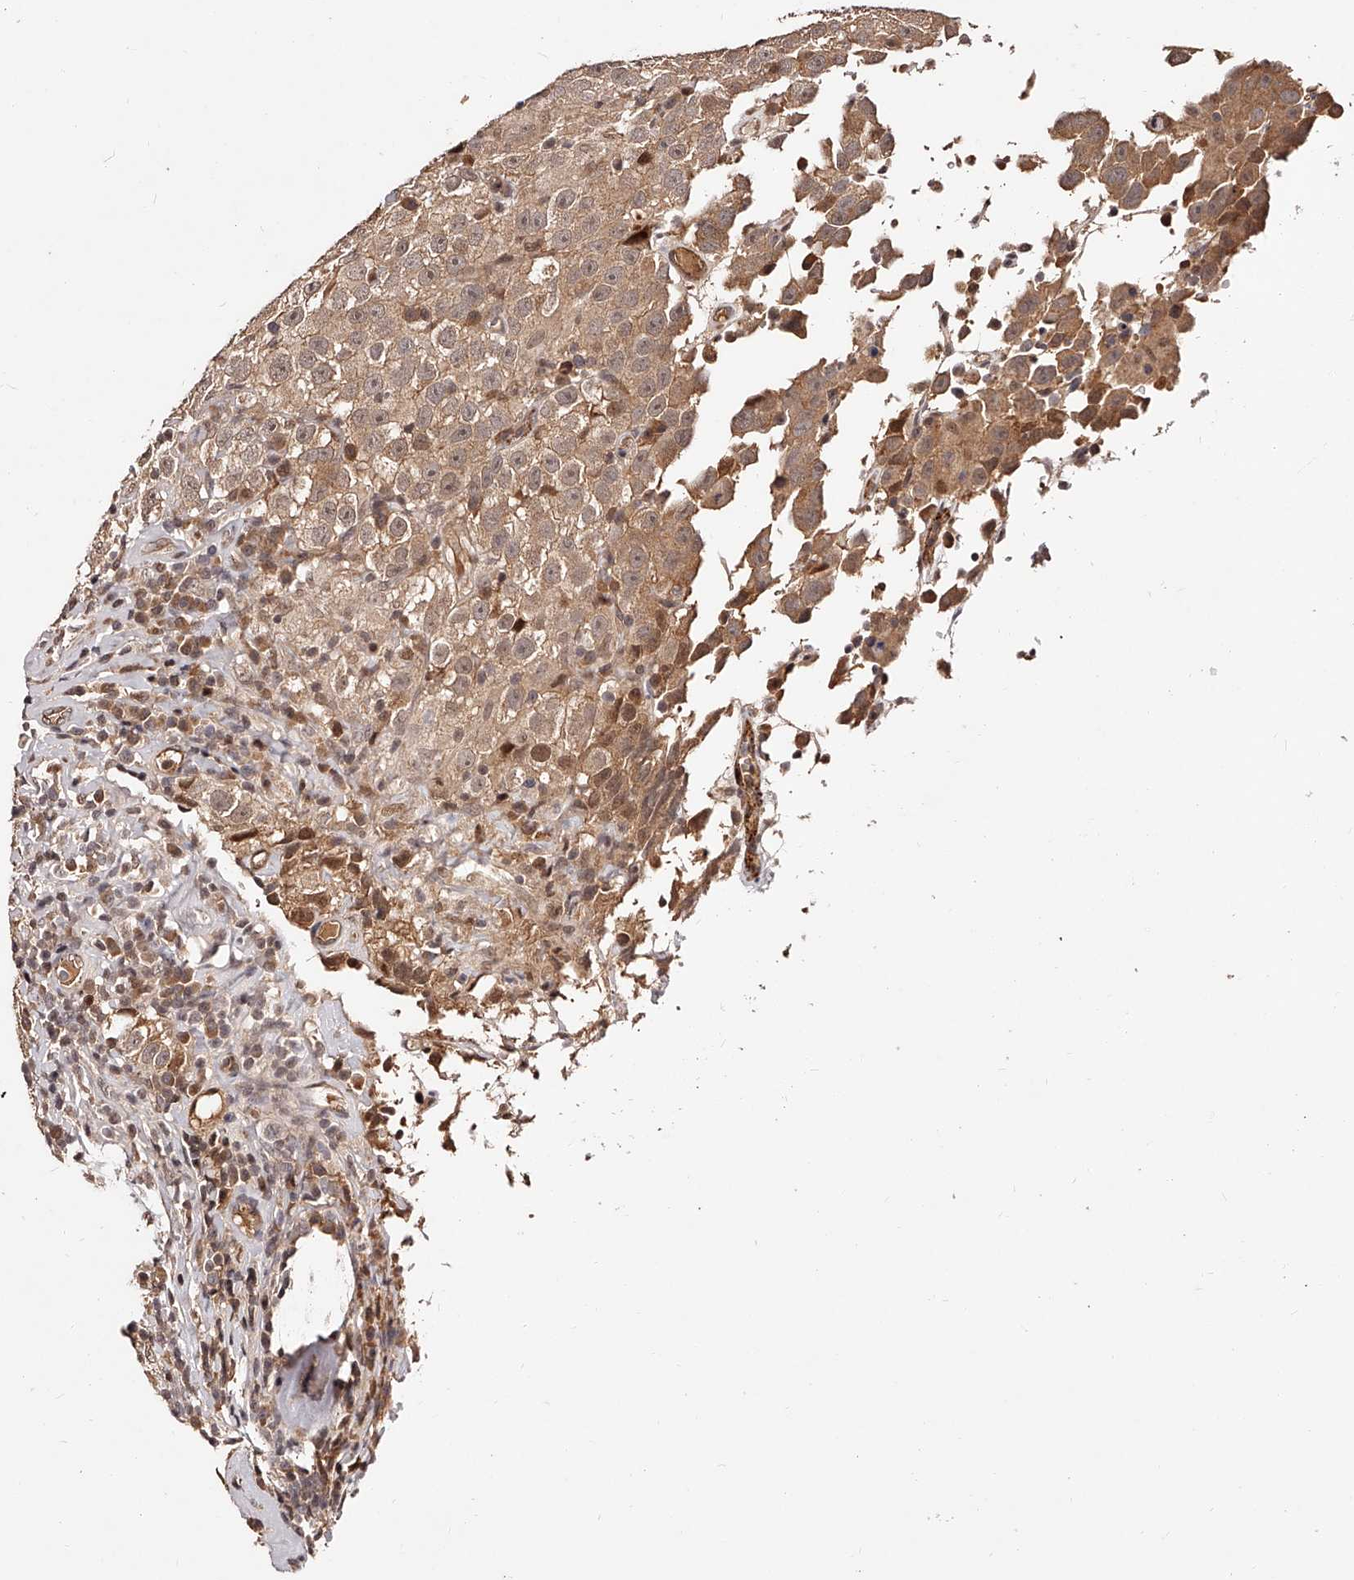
{"staining": {"intensity": "weak", "quantity": ">75%", "location": "cytoplasmic/membranous,nuclear"}, "tissue": "testis cancer", "cell_type": "Tumor cells", "image_type": "cancer", "snomed": [{"axis": "morphology", "description": "Seminoma, NOS"}, {"axis": "topography", "description": "Testis"}], "caption": "Testis cancer stained for a protein (brown) shows weak cytoplasmic/membranous and nuclear positive positivity in about >75% of tumor cells.", "gene": "CUL7", "patient": {"sex": "male", "age": 41}}